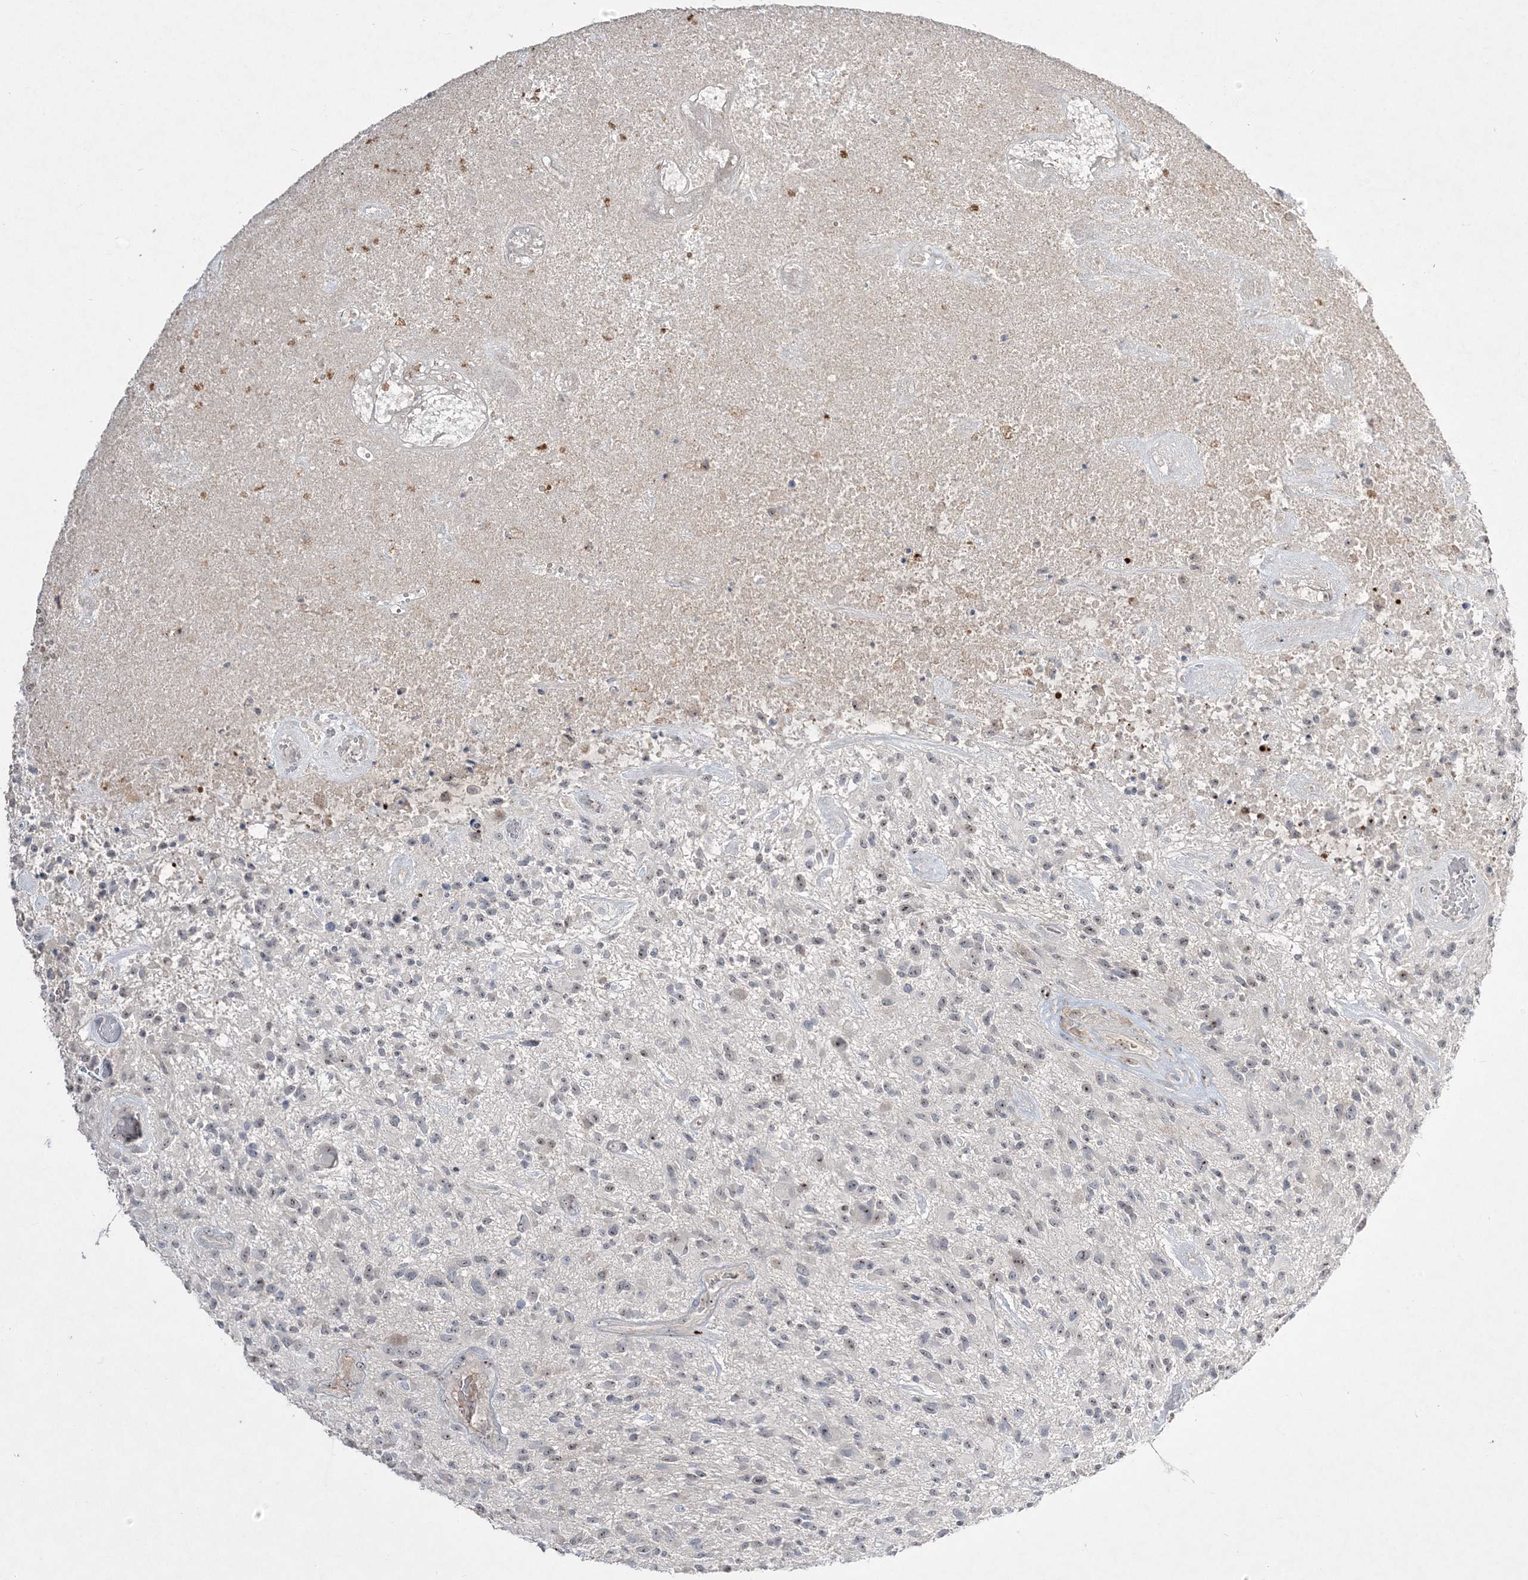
{"staining": {"intensity": "weak", "quantity": "<25%", "location": "nuclear"}, "tissue": "glioma", "cell_type": "Tumor cells", "image_type": "cancer", "snomed": [{"axis": "morphology", "description": "Glioma, malignant, High grade"}, {"axis": "topography", "description": "Brain"}], "caption": "Micrograph shows no protein positivity in tumor cells of malignant glioma (high-grade) tissue.", "gene": "NOP16", "patient": {"sex": "male", "age": 47}}